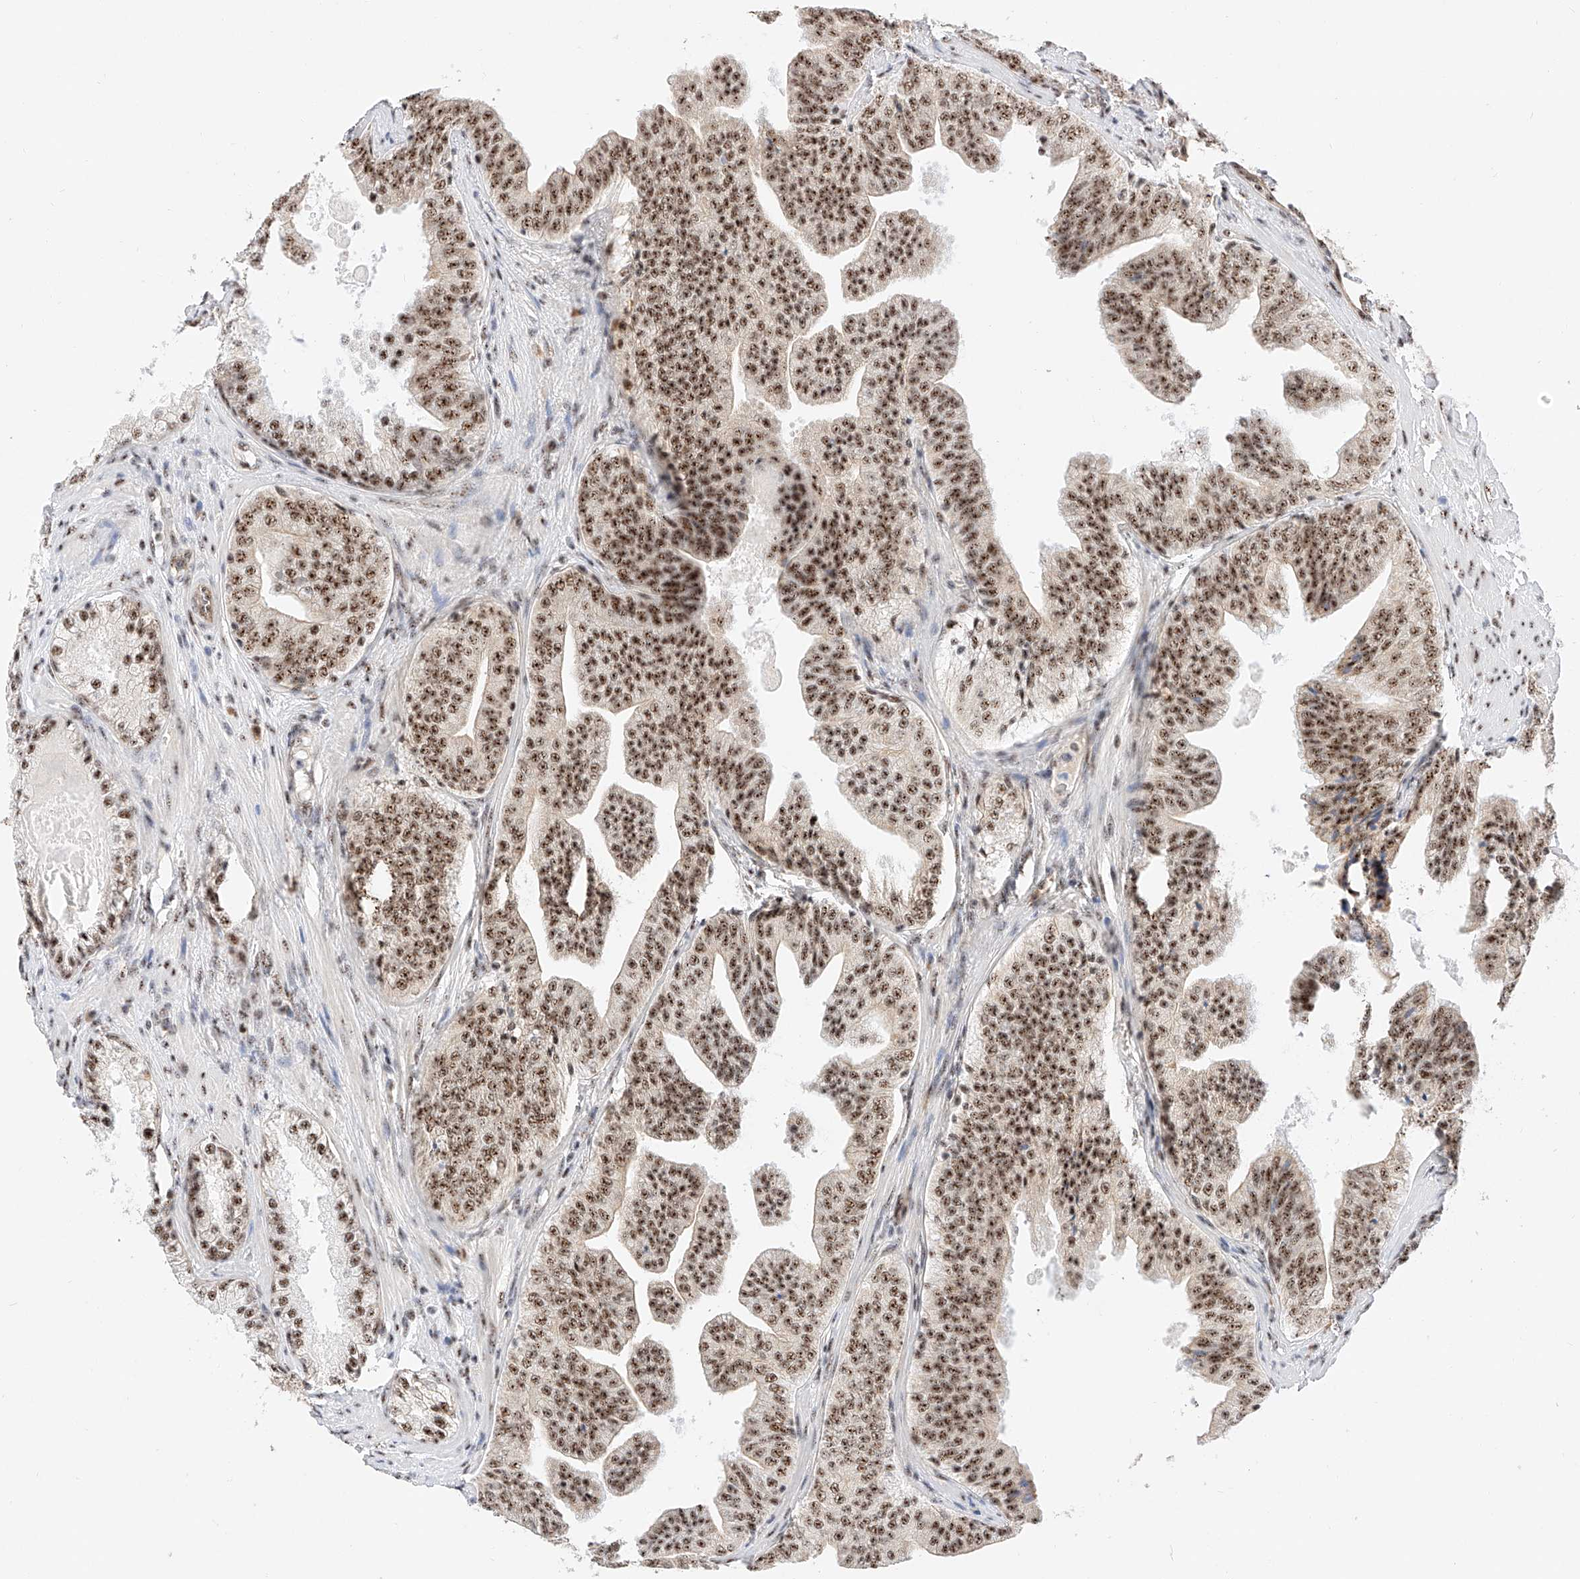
{"staining": {"intensity": "strong", "quantity": ">75%", "location": "nuclear"}, "tissue": "prostate cancer", "cell_type": "Tumor cells", "image_type": "cancer", "snomed": [{"axis": "morphology", "description": "Normal morphology"}, {"axis": "morphology", "description": "Adenocarcinoma, Low grade"}, {"axis": "topography", "description": "Prostate"}], "caption": "IHC of adenocarcinoma (low-grade) (prostate) reveals high levels of strong nuclear expression in approximately >75% of tumor cells.", "gene": "ATXN7L2", "patient": {"sex": "male", "age": 72}}